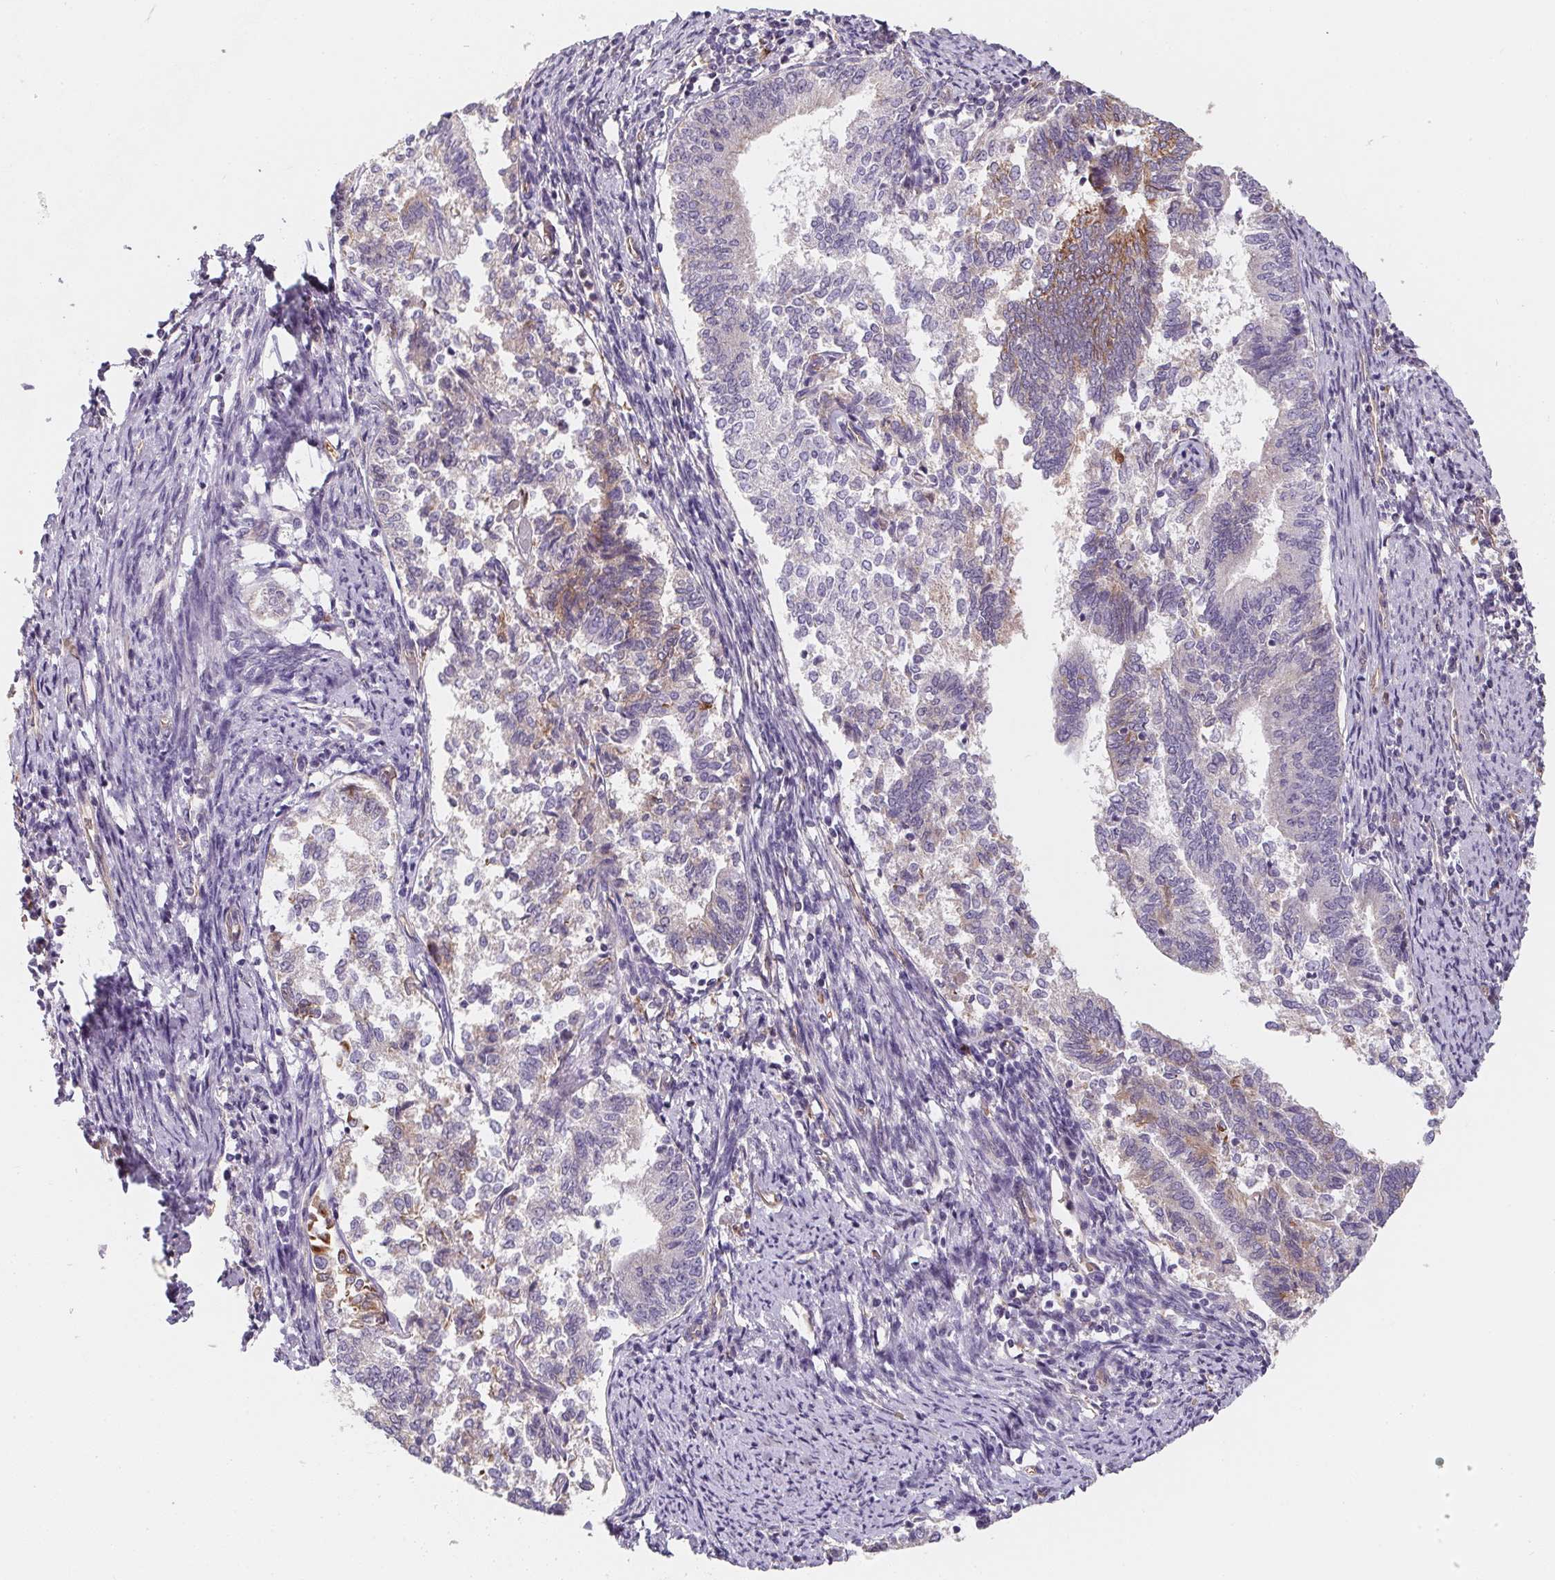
{"staining": {"intensity": "moderate", "quantity": "<25%", "location": "cytoplasmic/membranous"}, "tissue": "endometrial cancer", "cell_type": "Tumor cells", "image_type": "cancer", "snomed": [{"axis": "morphology", "description": "Adenocarcinoma, NOS"}, {"axis": "topography", "description": "Endometrium"}], "caption": "Protein expression analysis of endometrial cancer (adenocarcinoma) shows moderate cytoplasmic/membranous staining in approximately <25% of tumor cells. The staining was performed using DAB (3,3'-diaminobenzidine), with brown indicating positive protein expression. Nuclei are stained blue with hematoxylin.", "gene": "TBKBP1", "patient": {"sex": "female", "age": 65}}